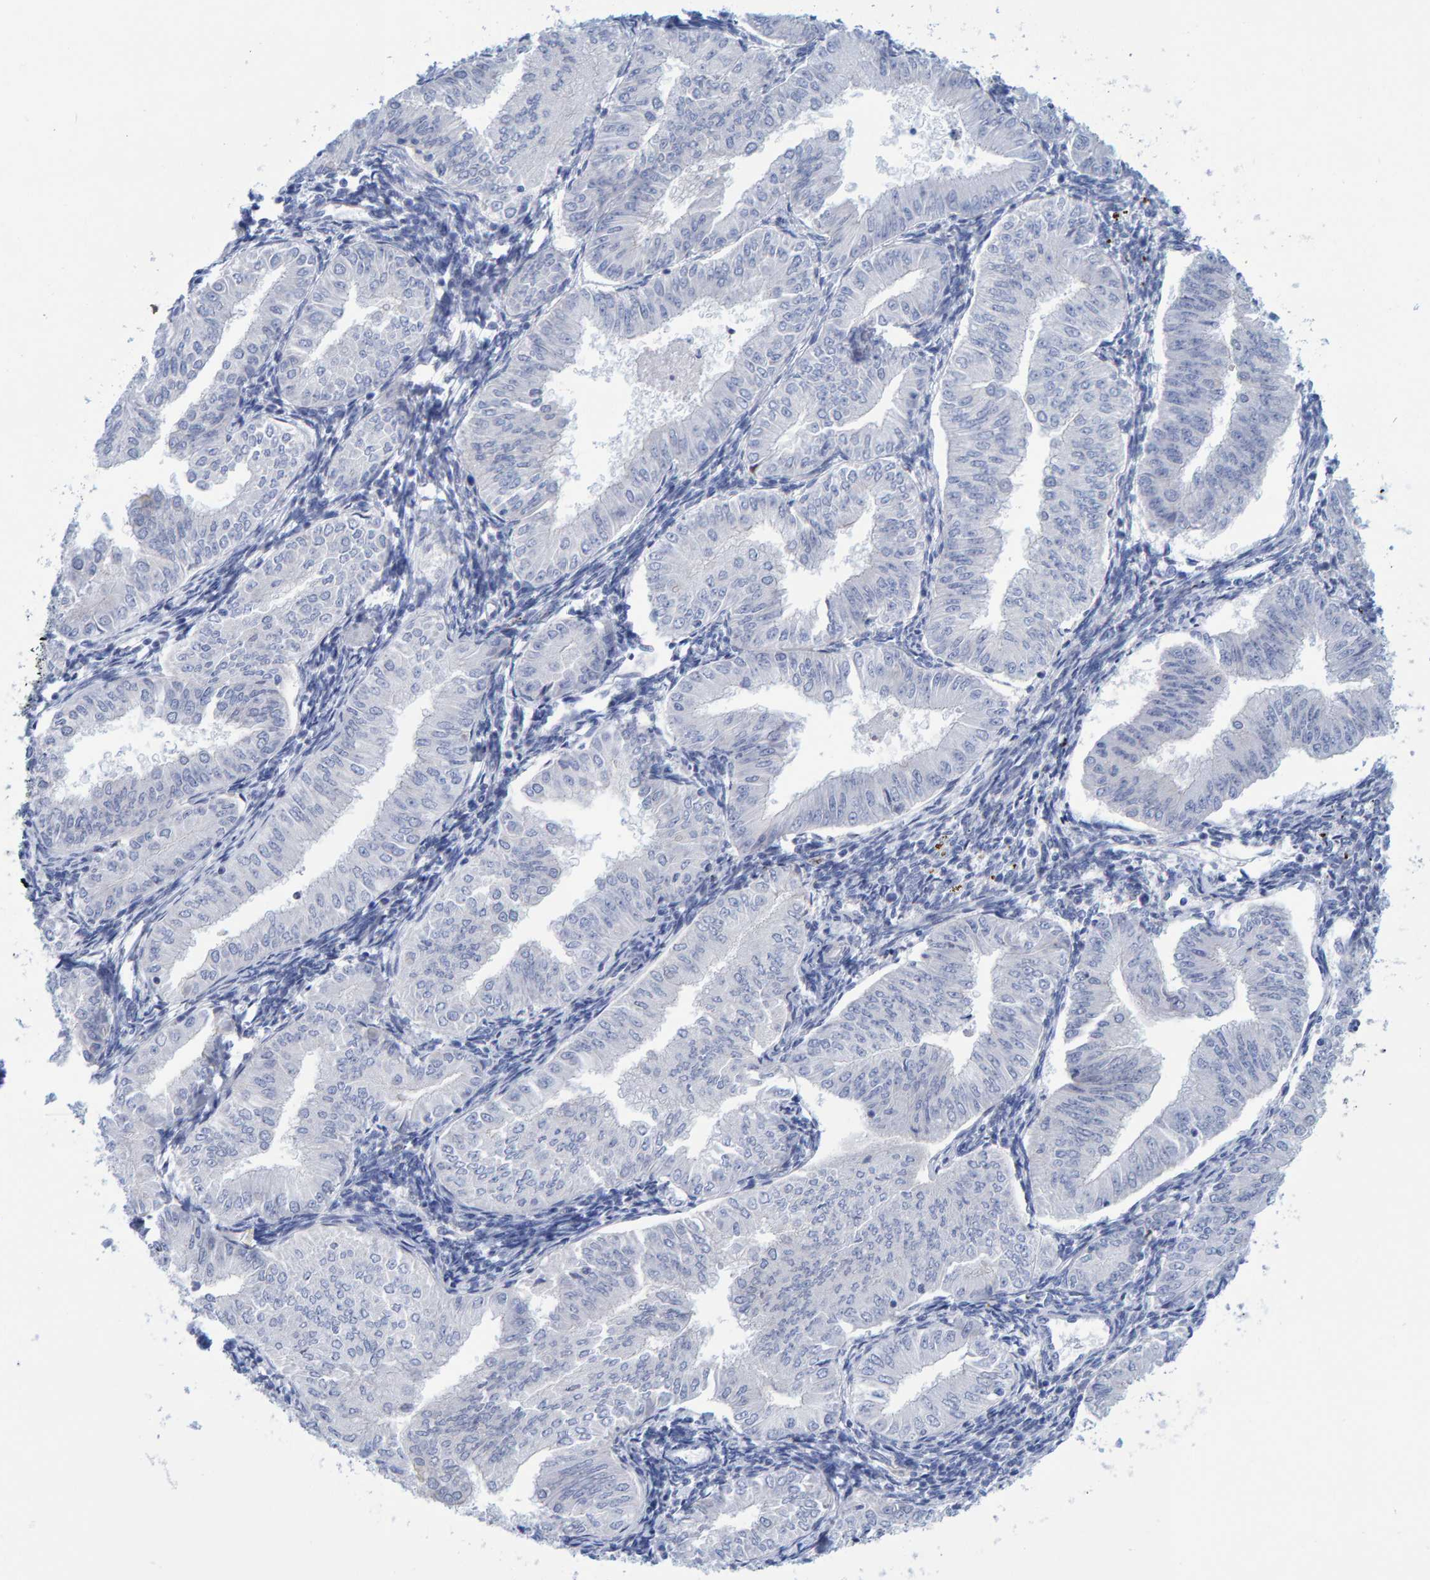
{"staining": {"intensity": "negative", "quantity": "none", "location": "none"}, "tissue": "endometrial cancer", "cell_type": "Tumor cells", "image_type": "cancer", "snomed": [{"axis": "morphology", "description": "Normal tissue, NOS"}, {"axis": "morphology", "description": "Adenocarcinoma, NOS"}, {"axis": "topography", "description": "Endometrium"}], "caption": "This is an immunohistochemistry image of human endometrial cancer (adenocarcinoma). There is no expression in tumor cells.", "gene": "JAKMIP3", "patient": {"sex": "female", "age": 53}}